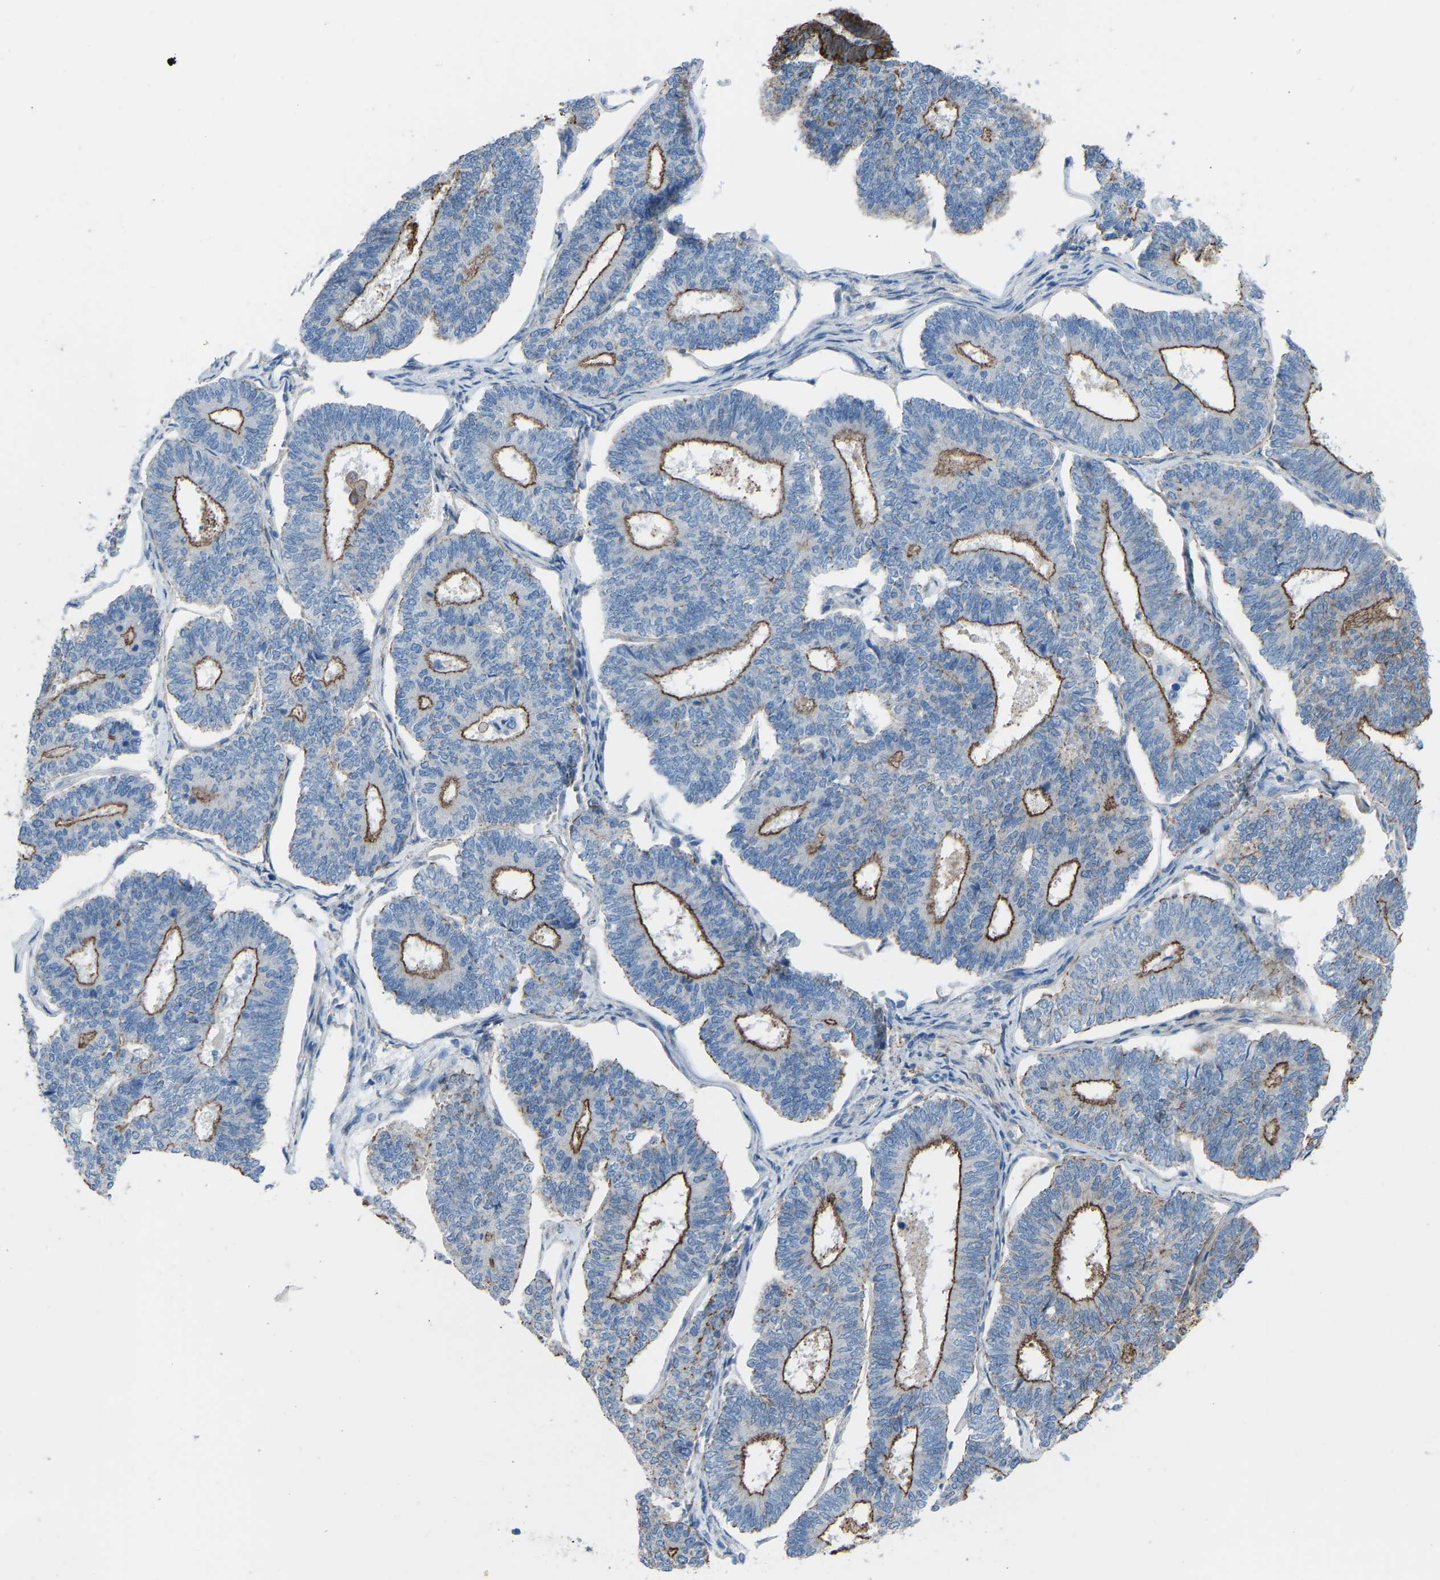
{"staining": {"intensity": "strong", "quantity": "<25%", "location": "cytoplasmic/membranous"}, "tissue": "endometrial cancer", "cell_type": "Tumor cells", "image_type": "cancer", "snomed": [{"axis": "morphology", "description": "Adenocarcinoma, NOS"}, {"axis": "topography", "description": "Endometrium"}], "caption": "Protein analysis of adenocarcinoma (endometrial) tissue displays strong cytoplasmic/membranous expression in approximately <25% of tumor cells.", "gene": "MYH10", "patient": {"sex": "female", "age": 70}}